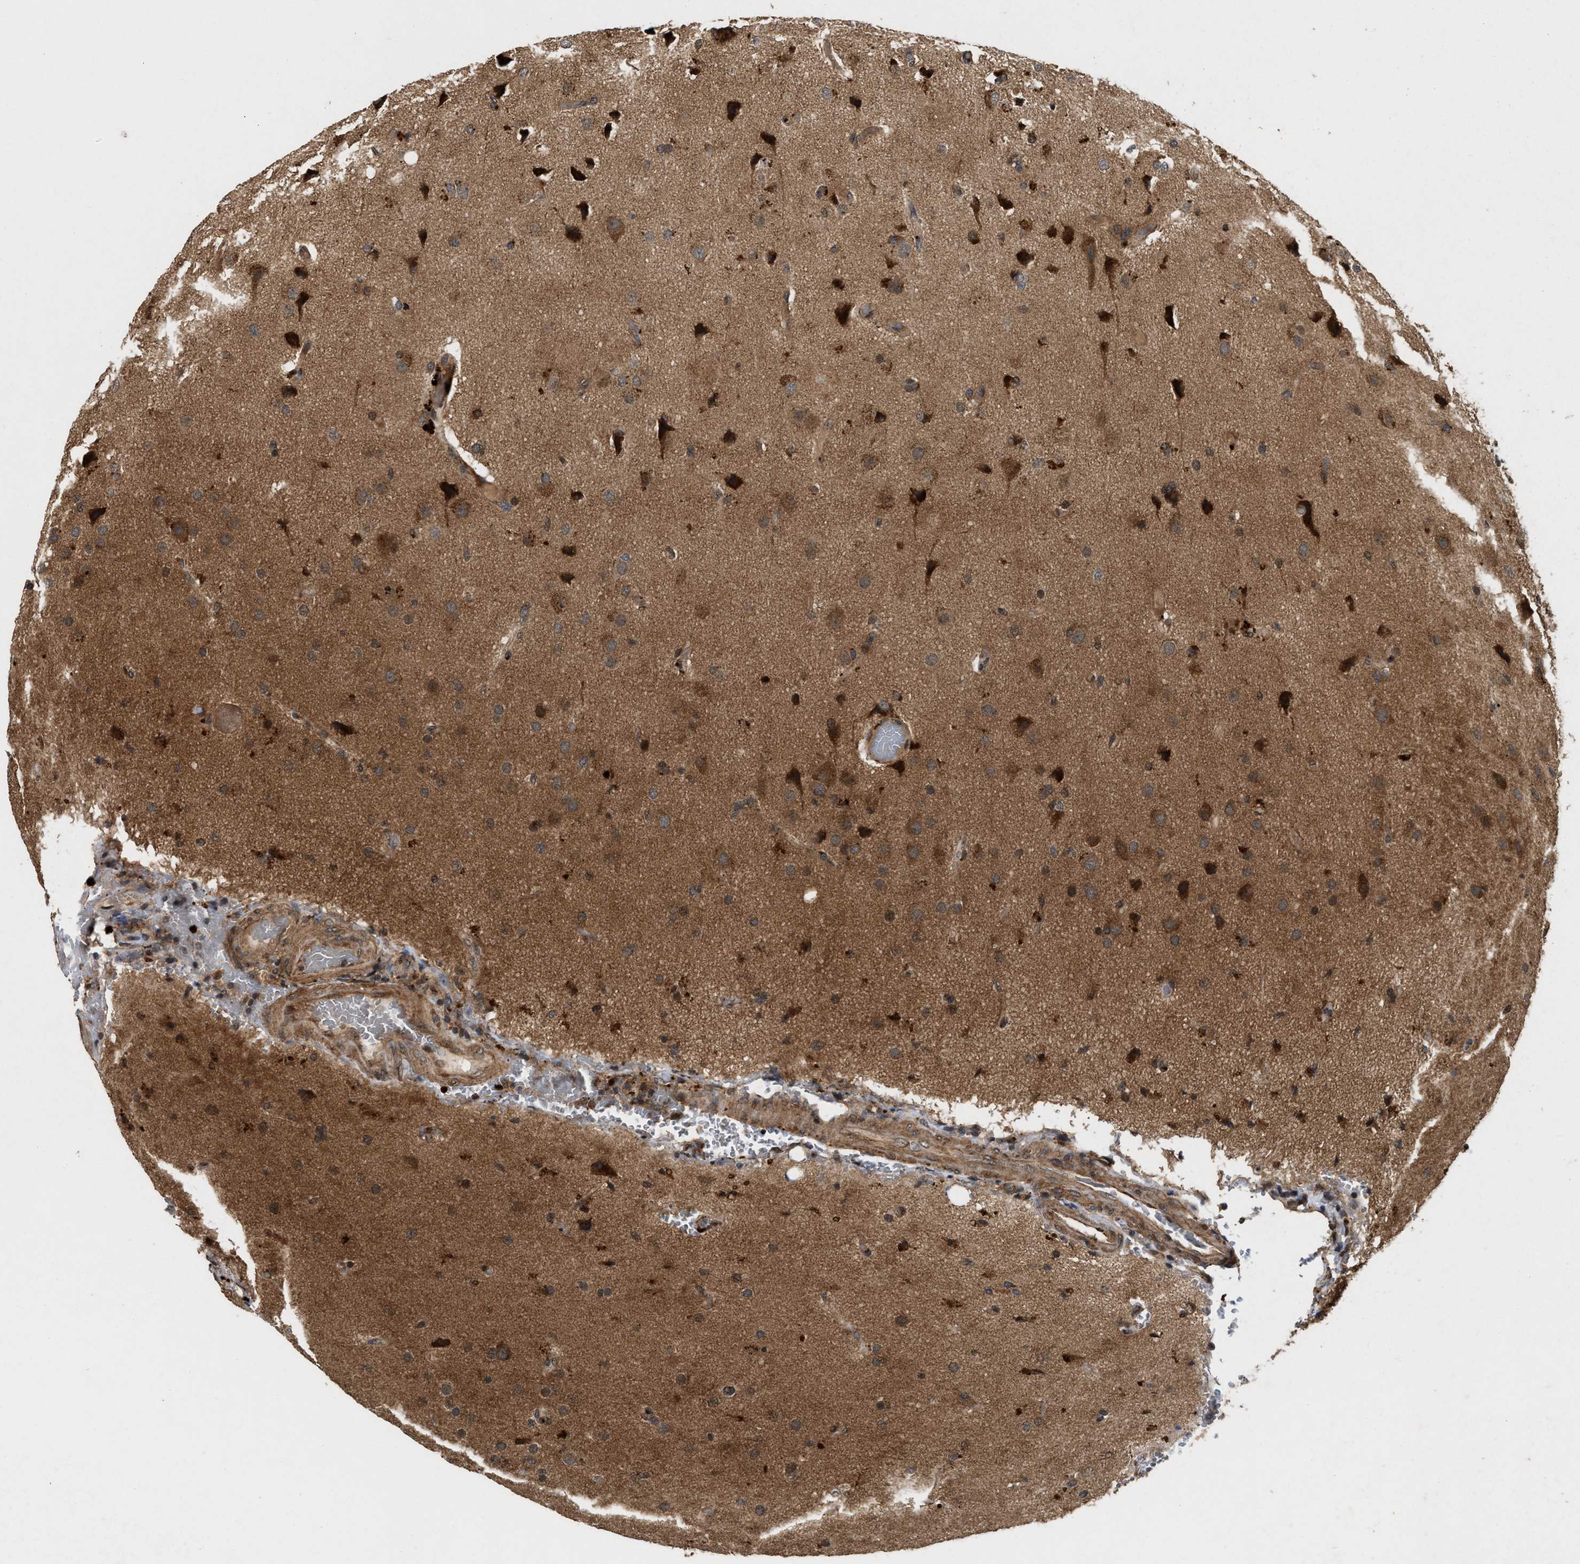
{"staining": {"intensity": "moderate", "quantity": ">75%", "location": "cytoplasmic/membranous"}, "tissue": "glioma", "cell_type": "Tumor cells", "image_type": "cancer", "snomed": [{"axis": "morphology", "description": "Normal tissue, NOS"}, {"axis": "morphology", "description": "Glioma, malignant, High grade"}, {"axis": "topography", "description": "Cerebral cortex"}], "caption": "Immunohistochemical staining of malignant glioma (high-grade) reveals moderate cytoplasmic/membranous protein expression in about >75% of tumor cells.", "gene": "CFLAR", "patient": {"sex": "male", "age": 77}}